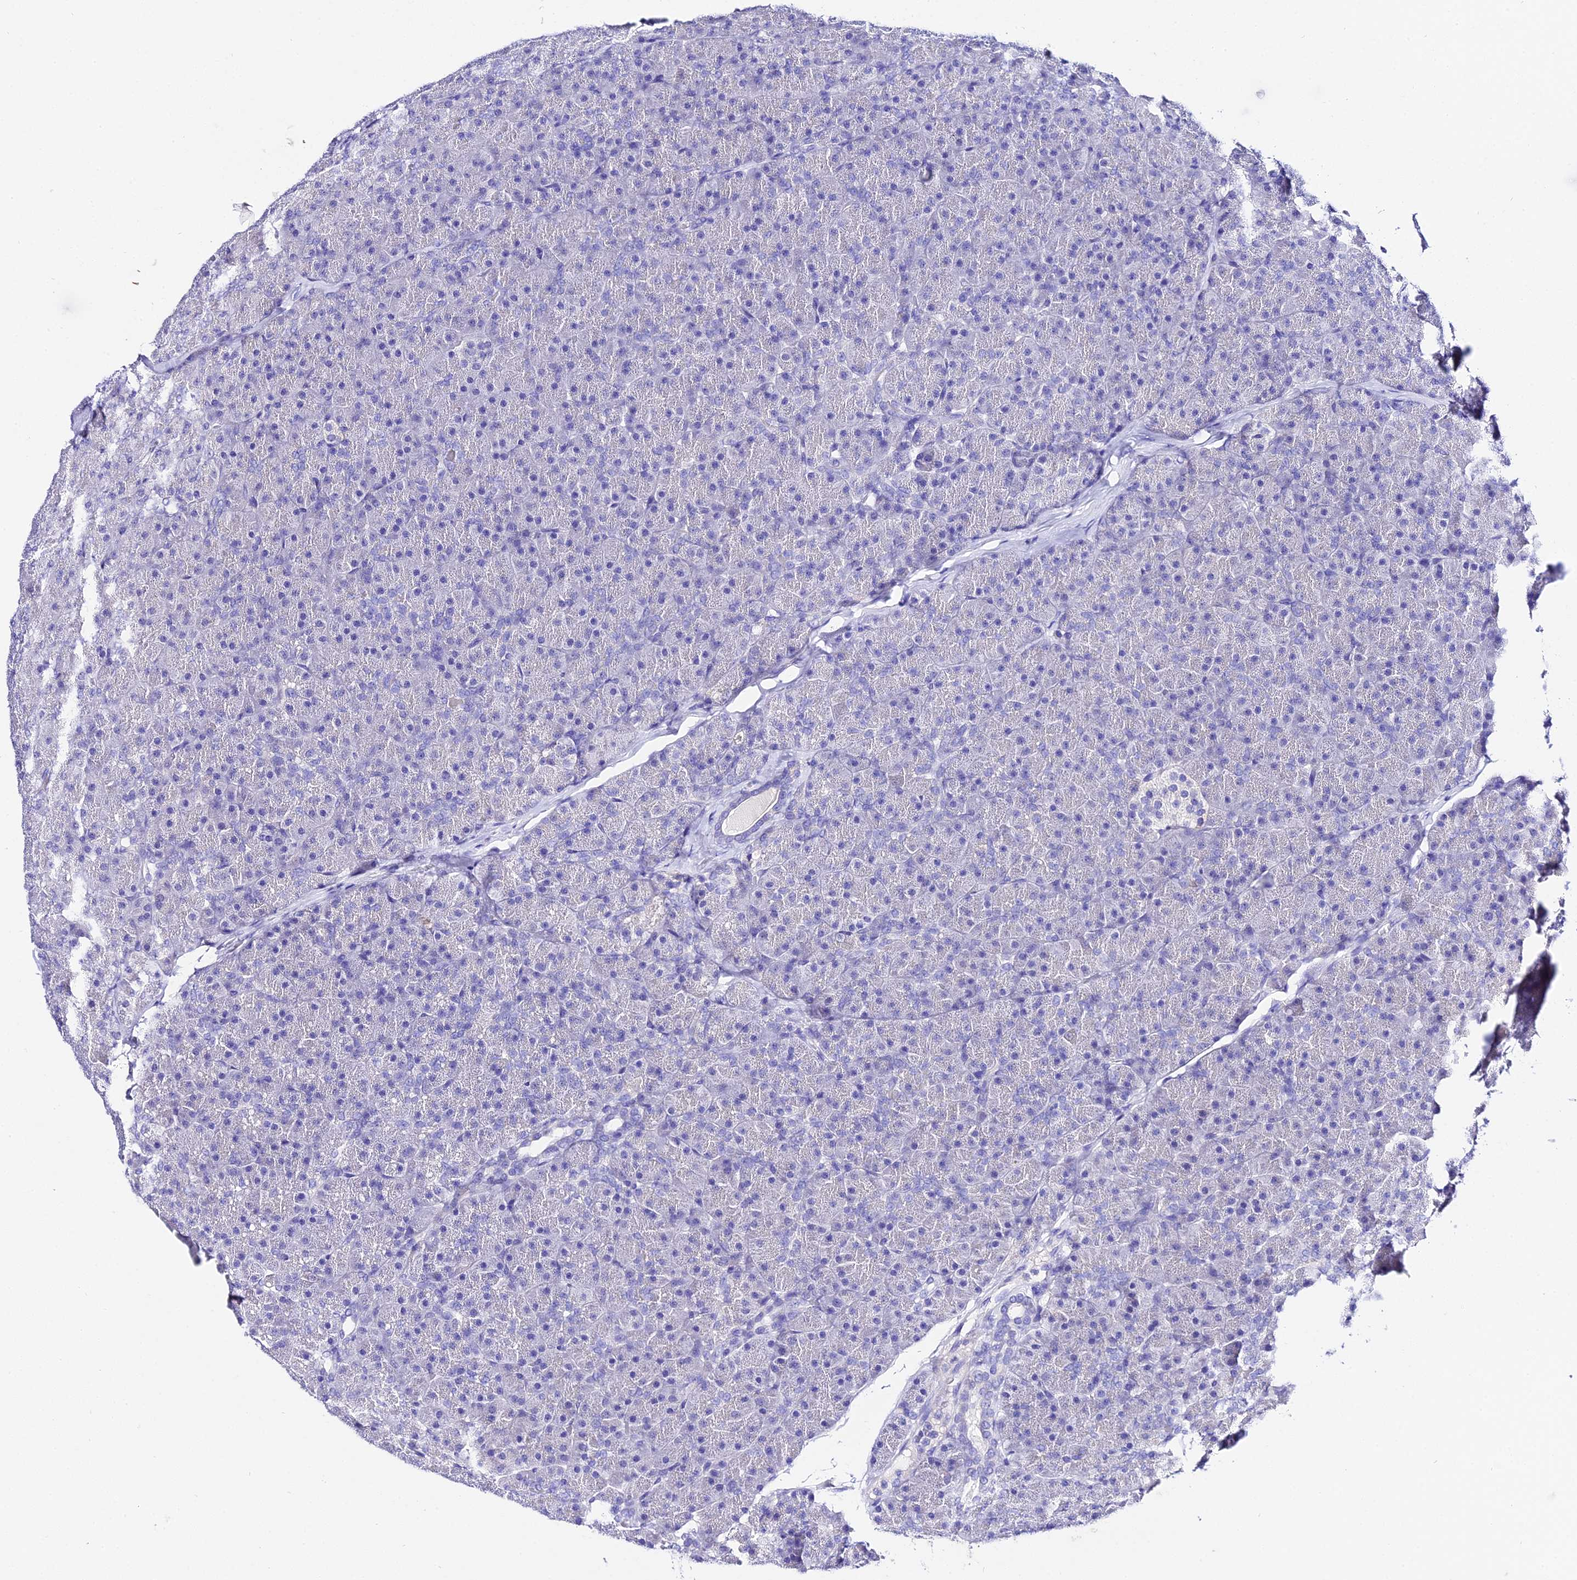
{"staining": {"intensity": "negative", "quantity": "none", "location": "none"}, "tissue": "pancreas", "cell_type": "Exocrine glandular cells", "image_type": "normal", "snomed": [{"axis": "morphology", "description": "Normal tissue, NOS"}, {"axis": "topography", "description": "Pancreas"}], "caption": "Pancreas was stained to show a protein in brown. There is no significant expression in exocrine glandular cells. (Brightfield microscopy of DAB immunohistochemistry (IHC) at high magnification).", "gene": "TMEM117", "patient": {"sex": "male", "age": 36}}